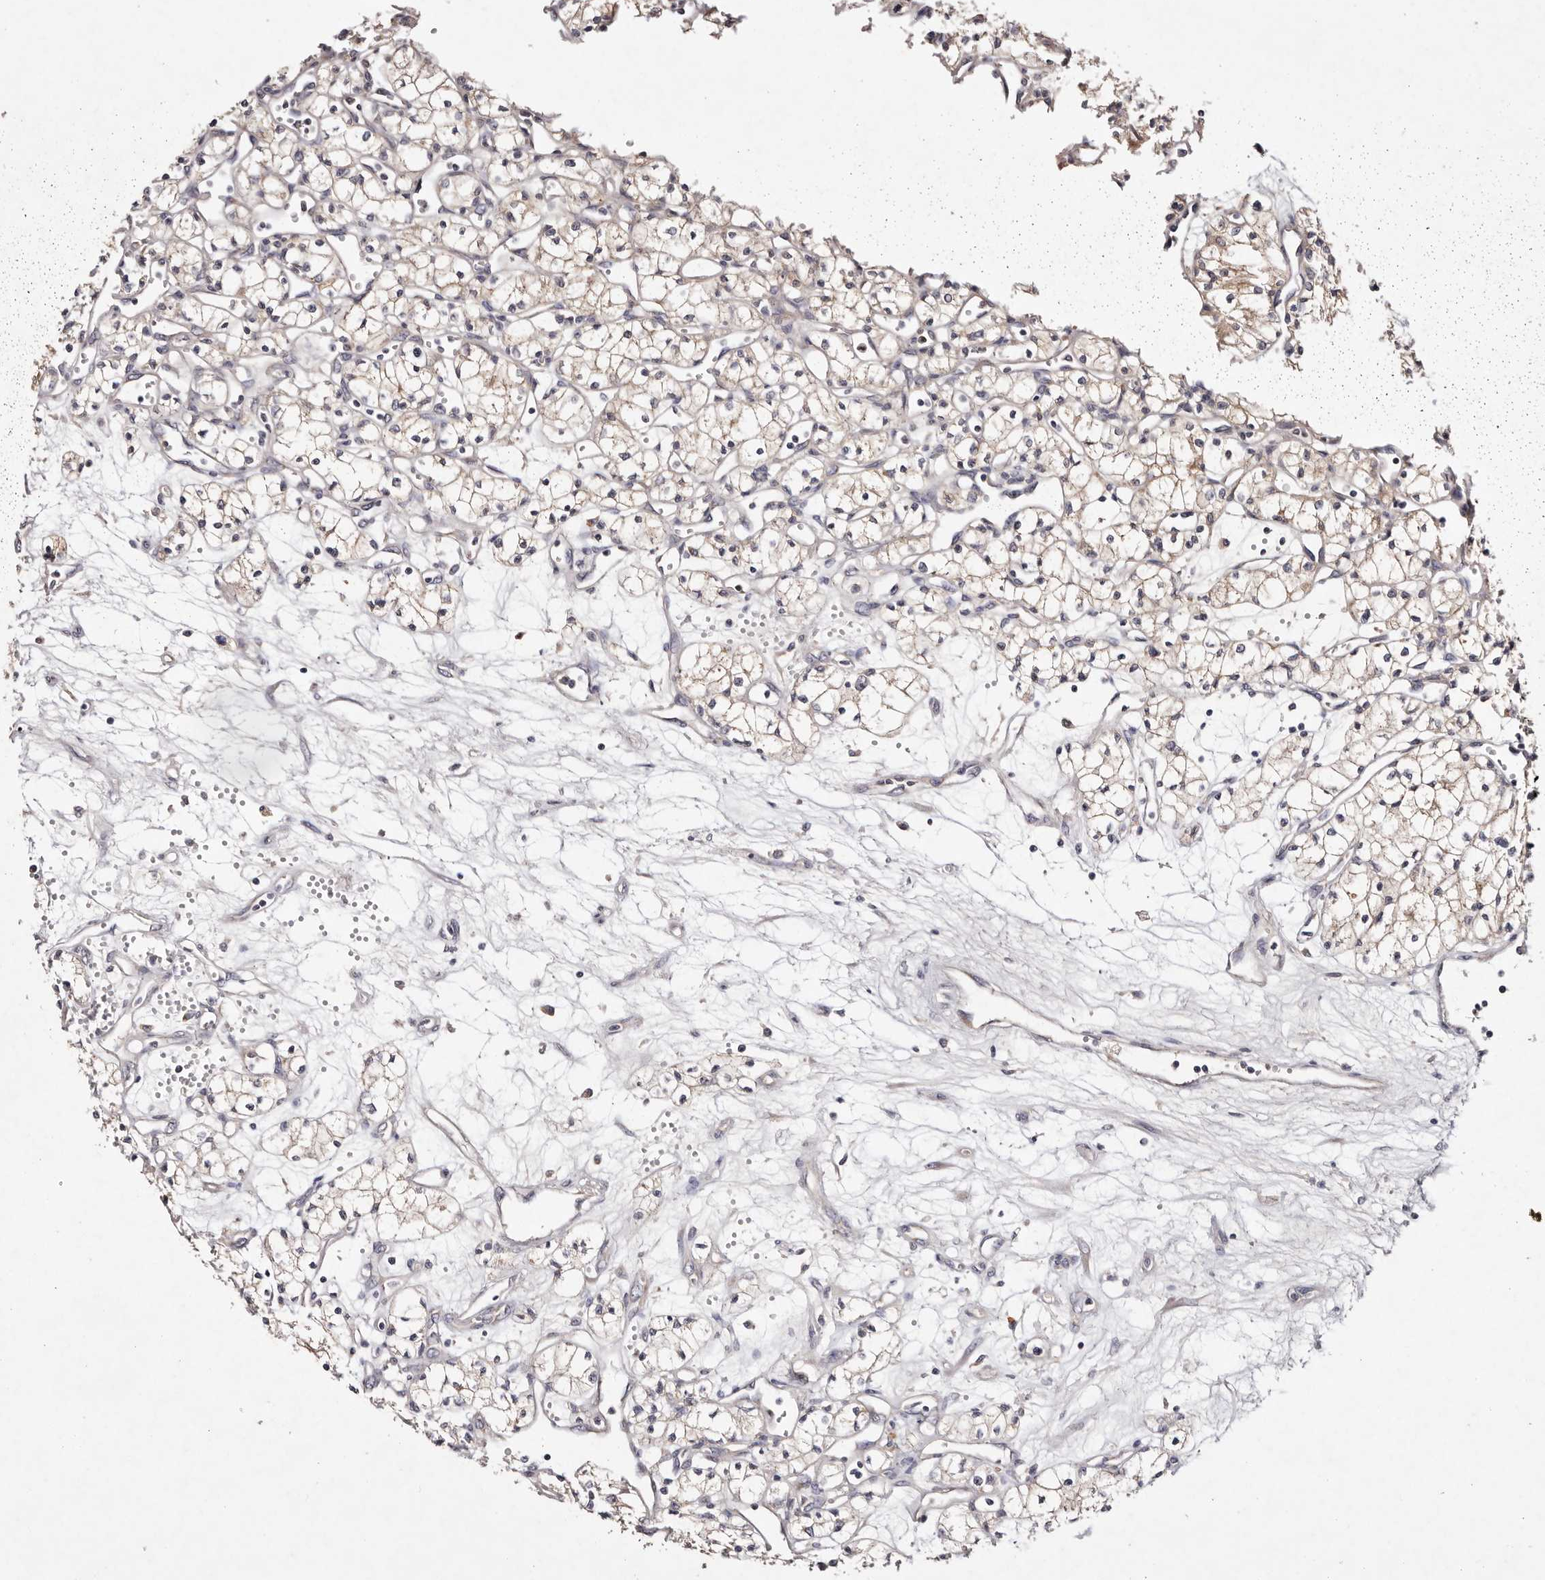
{"staining": {"intensity": "negative", "quantity": "none", "location": "none"}, "tissue": "renal cancer", "cell_type": "Tumor cells", "image_type": "cancer", "snomed": [{"axis": "morphology", "description": "Adenocarcinoma, NOS"}, {"axis": "topography", "description": "Kidney"}], "caption": "The histopathology image displays no significant expression in tumor cells of adenocarcinoma (renal).", "gene": "TSC2", "patient": {"sex": "male", "age": 59}}